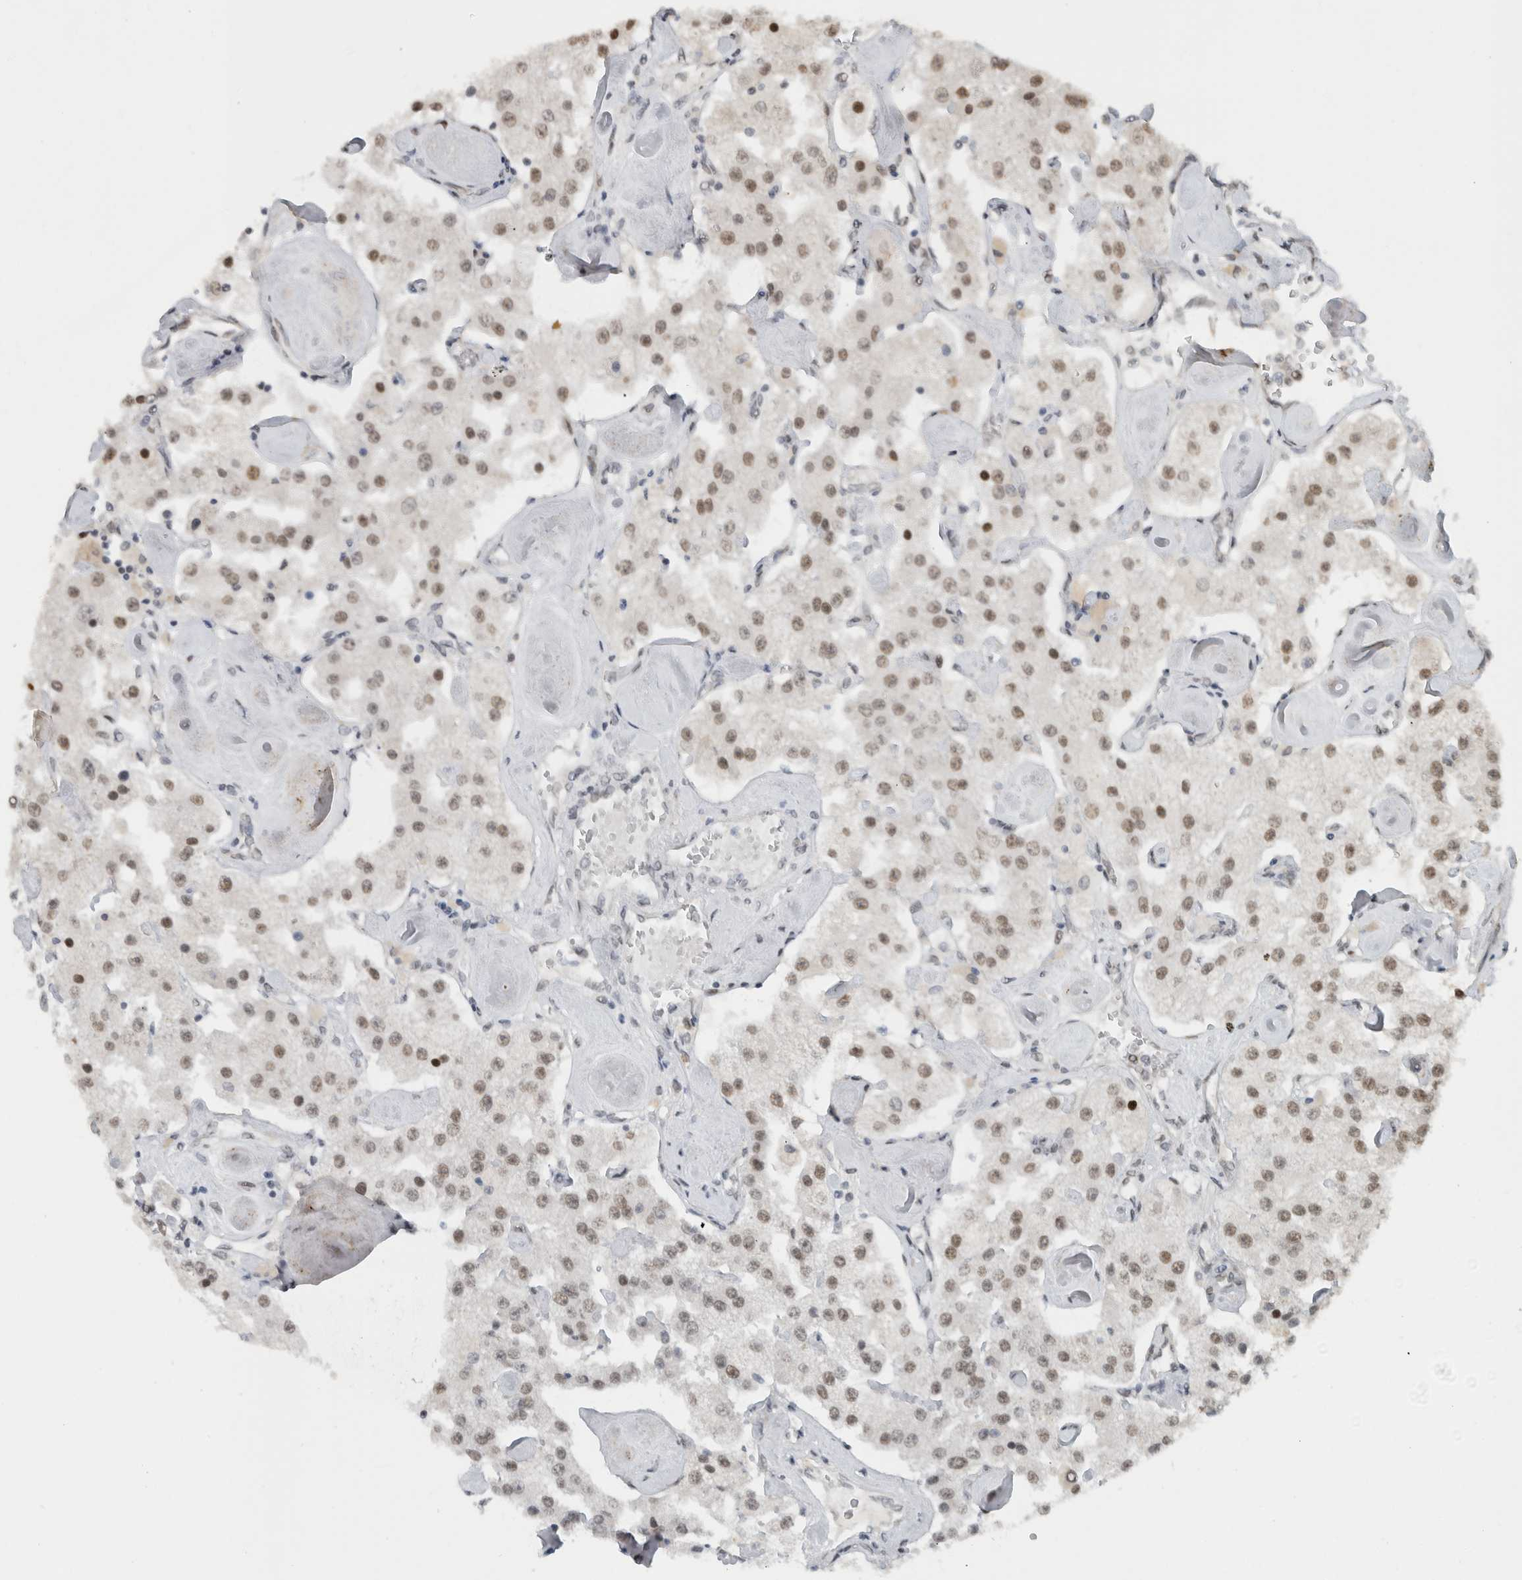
{"staining": {"intensity": "weak", "quantity": ">75%", "location": "nuclear"}, "tissue": "carcinoid", "cell_type": "Tumor cells", "image_type": "cancer", "snomed": [{"axis": "morphology", "description": "Carcinoid, malignant, NOS"}, {"axis": "topography", "description": "Pancreas"}], "caption": "Tumor cells display low levels of weak nuclear positivity in about >75% of cells in carcinoid. (DAB (3,3'-diaminobenzidine) IHC with brightfield microscopy, high magnification).", "gene": "HNRNPR", "patient": {"sex": "male", "age": 41}}